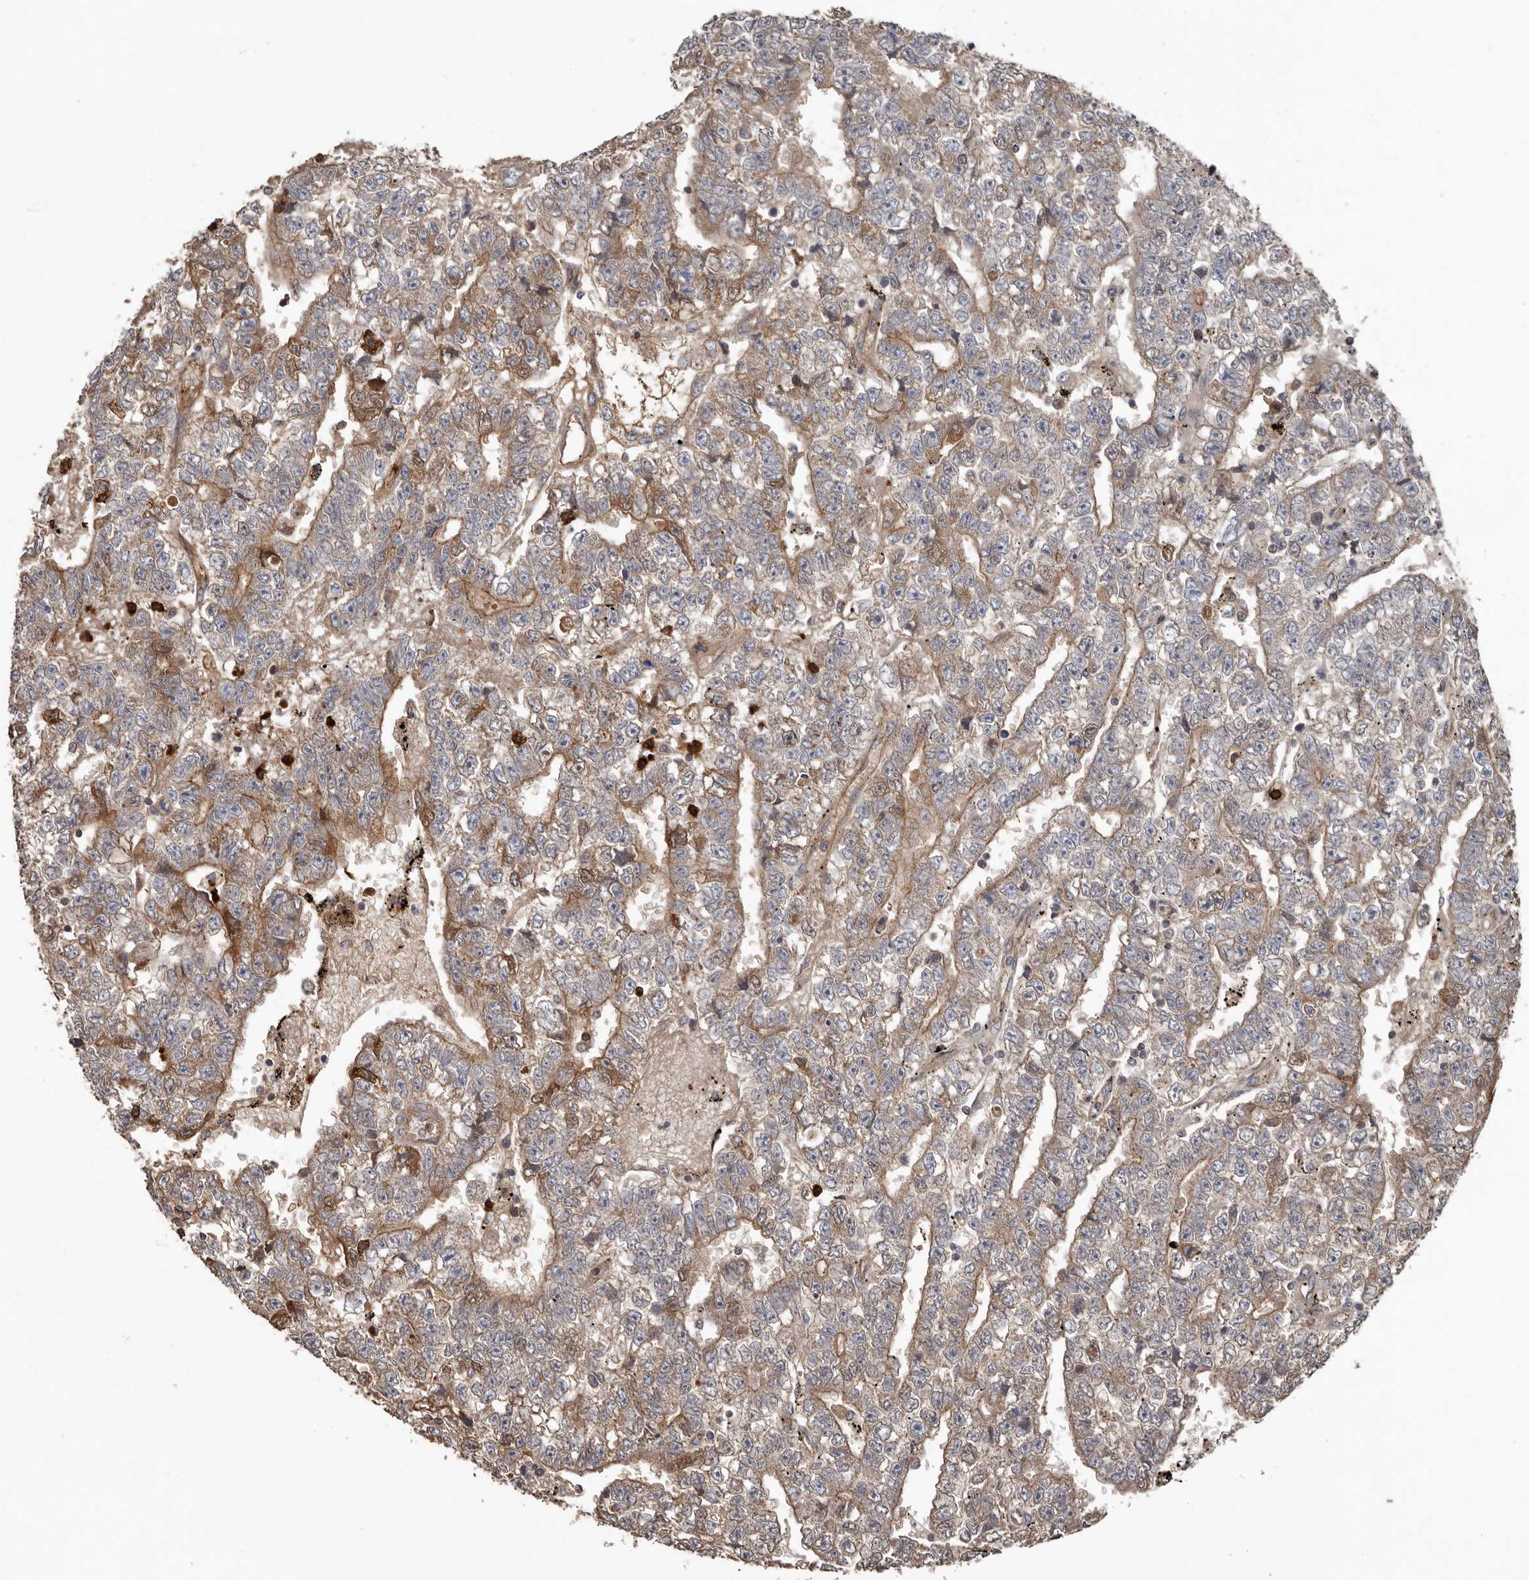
{"staining": {"intensity": "moderate", "quantity": ">75%", "location": "cytoplasmic/membranous"}, "tissue": "testis cancer", "cell_type": "Tumor cells", "image_type": "cancer", "snomed": [{"axis": "morphology", "description": "Carcinoma, Embryonal, NOS"}, {"axis": "topography", "description": "Testis"}], "caption": "High-power microscopy captured an immunohistochemistry histopathology image of testis embryonal carcinoma, revealing moderate cytoplasmic/membranous positivity in about >75% of tumor cells.", "gene": "ARHGEF5", "patient": {"sex": "male", "age": 25}}